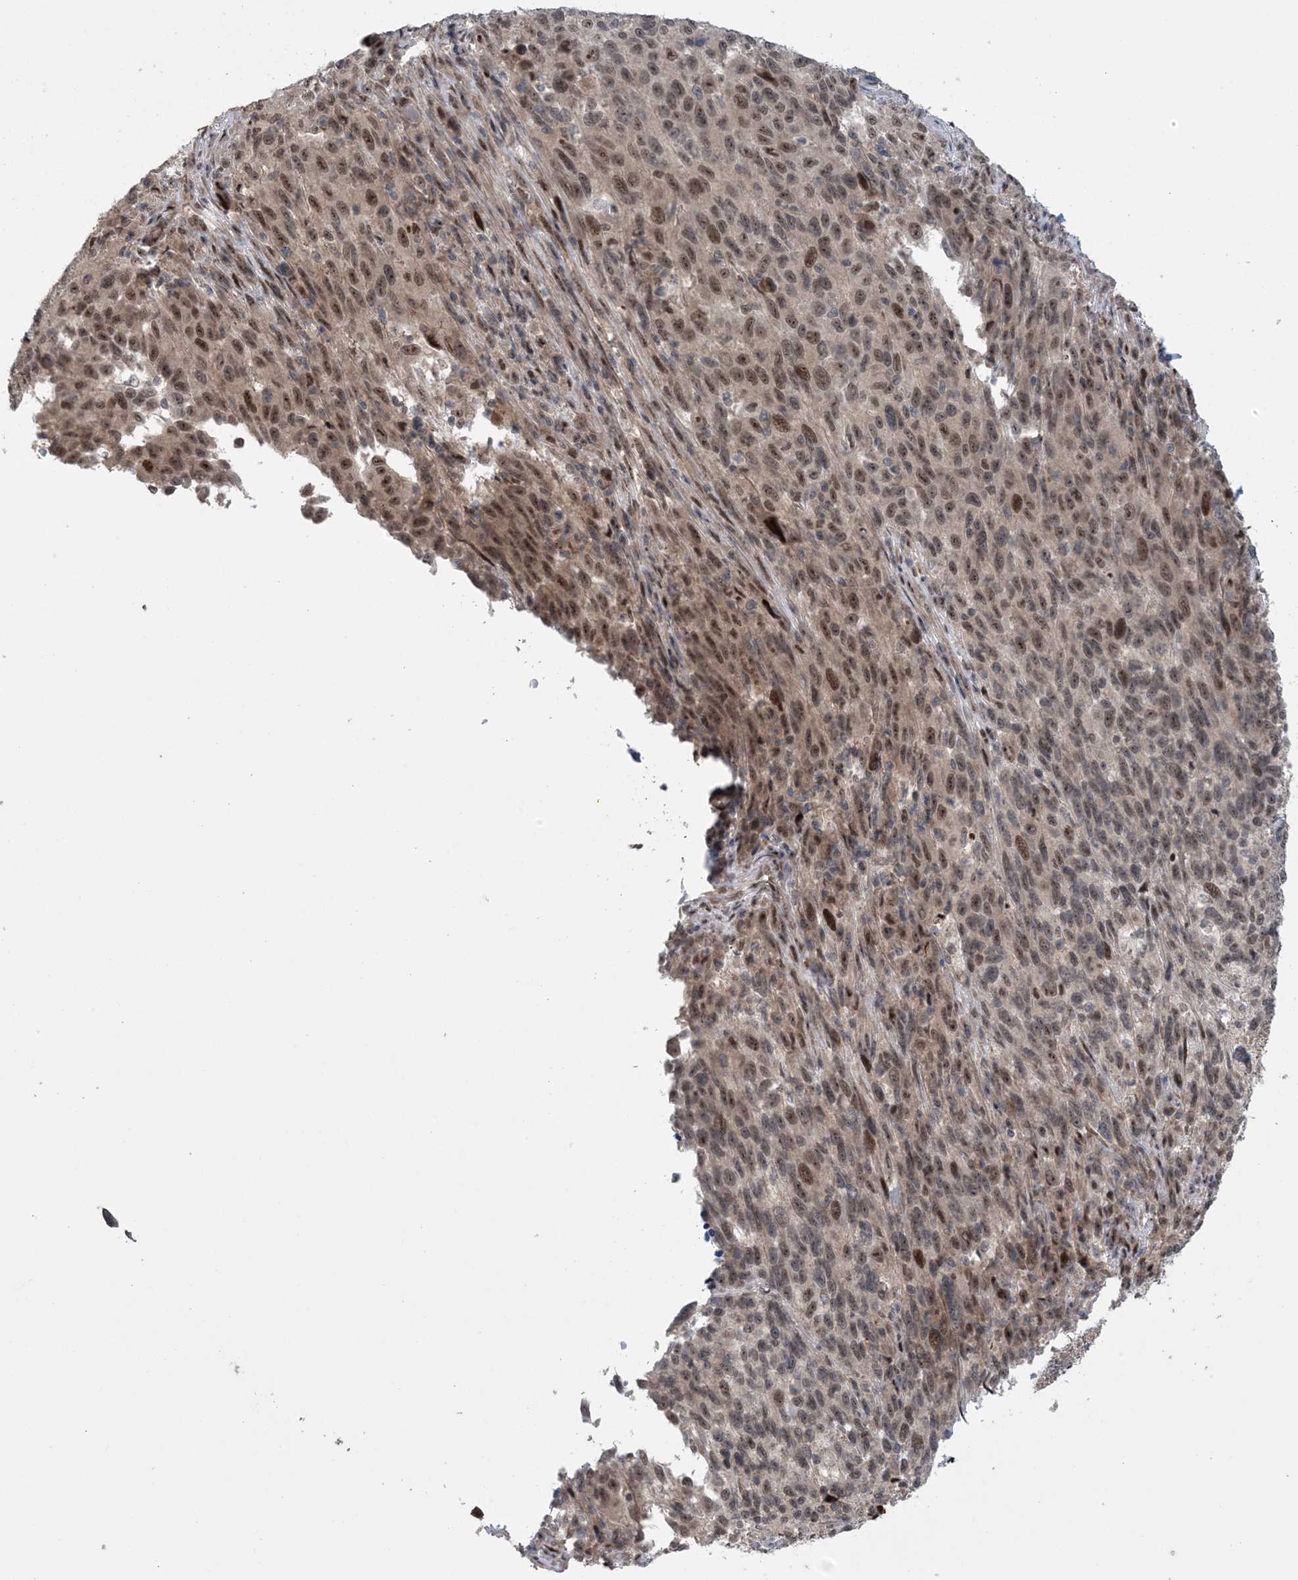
{"staining": {"intensity": "moderate", "quantity": ">75%", "location": "nuclear"}, "tissue": "melanoma", "cell_type": "Tumor cells", "image_type": "cancer", "snomed": [{"axis": "morphology", "description": "Malignant melanoma, Metastatic site"}, {"axis": "topography", "description": "Lymph node"}], "caption": "Moderate nuclear protein positivity is appreciated in about >75% of tumor cells in malignant melanoma (metastatic site).", "gene": "ZNF710", "patient": {"sex": "male", "age": 61}}